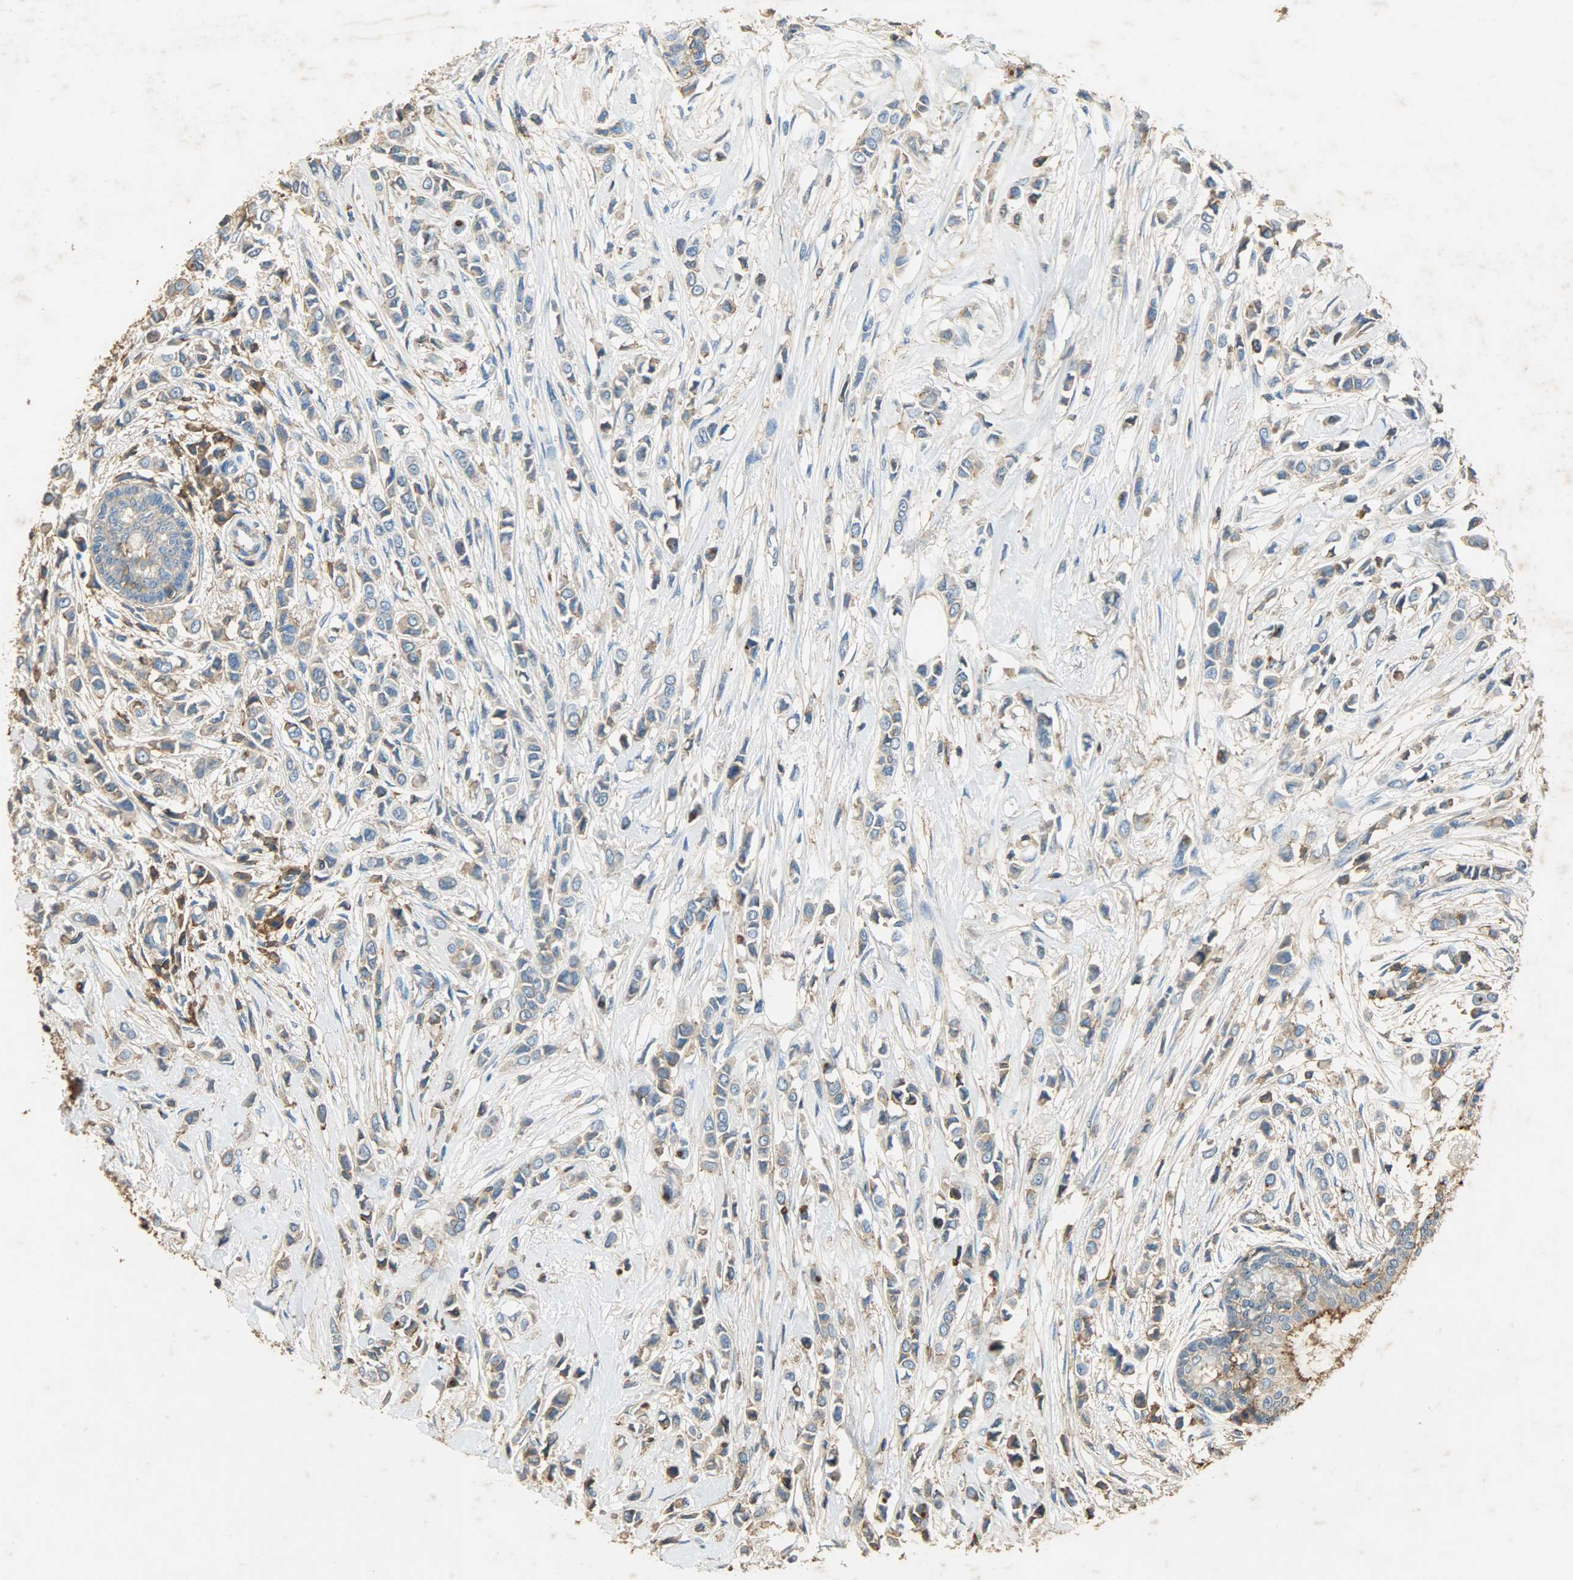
{"staining": {"intensity": "weak", "quantity": ">75%", "location": "cytoplasmic/membranous"}, "tissue": "breast cancer", "cell_type": "Tumor cells", "image_type": "cancer", "snomed": [{"axis": "morphology", "description": "Lobular carcinoma"}, {"axis": "topography", "description": "Breast"}], "caption": "Tumor cells display low levels of weak cytoplasmic/membranous positivity in about >75% of cells in human breast lobular carcinoma. The staining was performed using DAB (3,3'-diaminobenzidine), with brown indicating positive protein expression. Nuclei are stained blue with hematoxylin.", "gene": "ANXA6", "patient": {"sex": "female", "age": 51}}